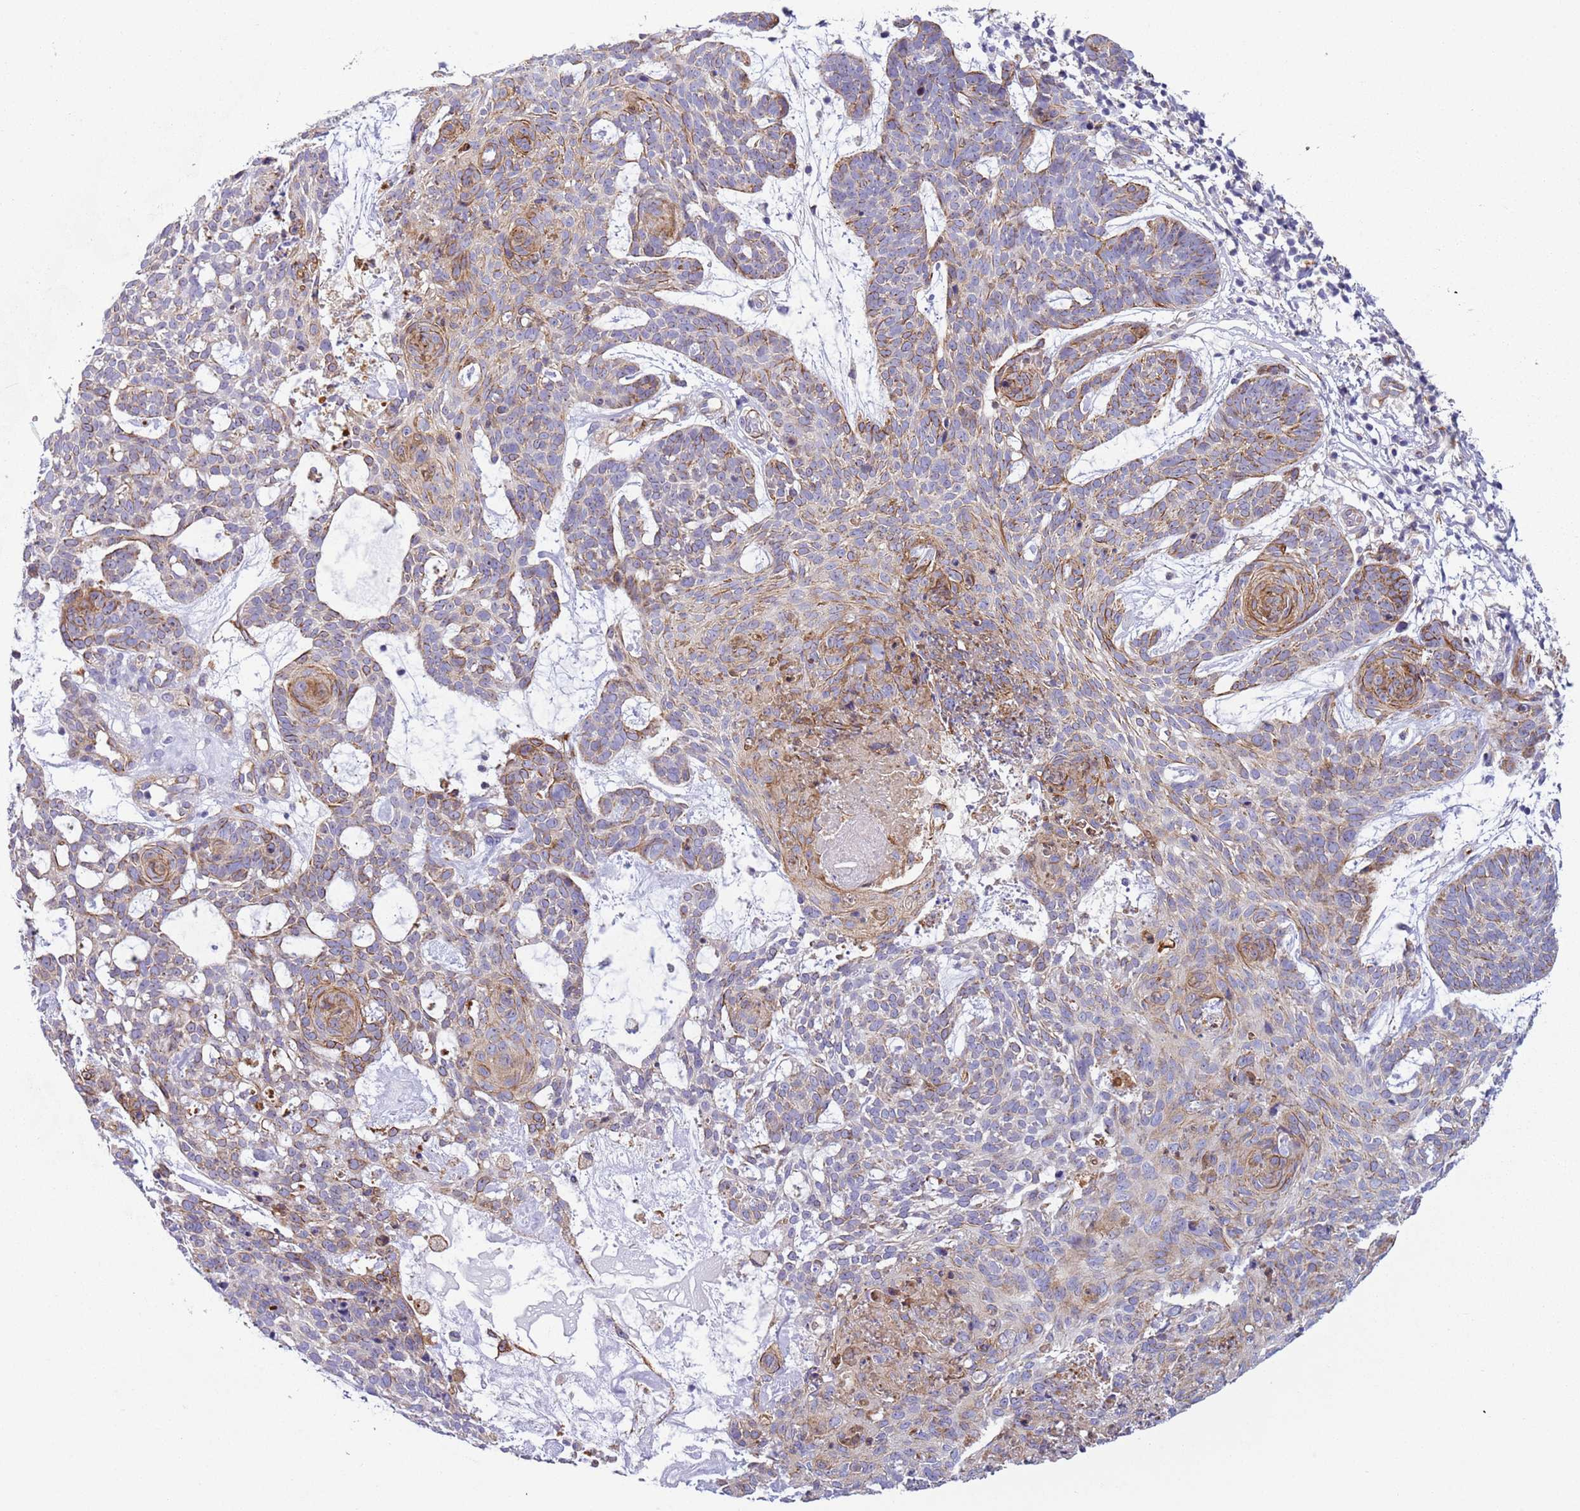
{"staining": {"intensity": "moderate", "quantity": ">75%", "location": "cytoplasmic/membranous"}, "tissue": "skin cancer", "cell_type": "Tumor cells", "image_type": "cancer", "snomed": [{"axis": "morphology", "description": "Basal cell carcinoma"}, {"axis": "topography", "description": "Skin"}], "caption": "Protein expression analysis of skin basal cell carcinoma demonstrates moderate cytoplasmic/membranous positivity in approximately >75% of tumor cells.", "gene": "HEATR1", "patient": {"sex": "female", "age": 89}}